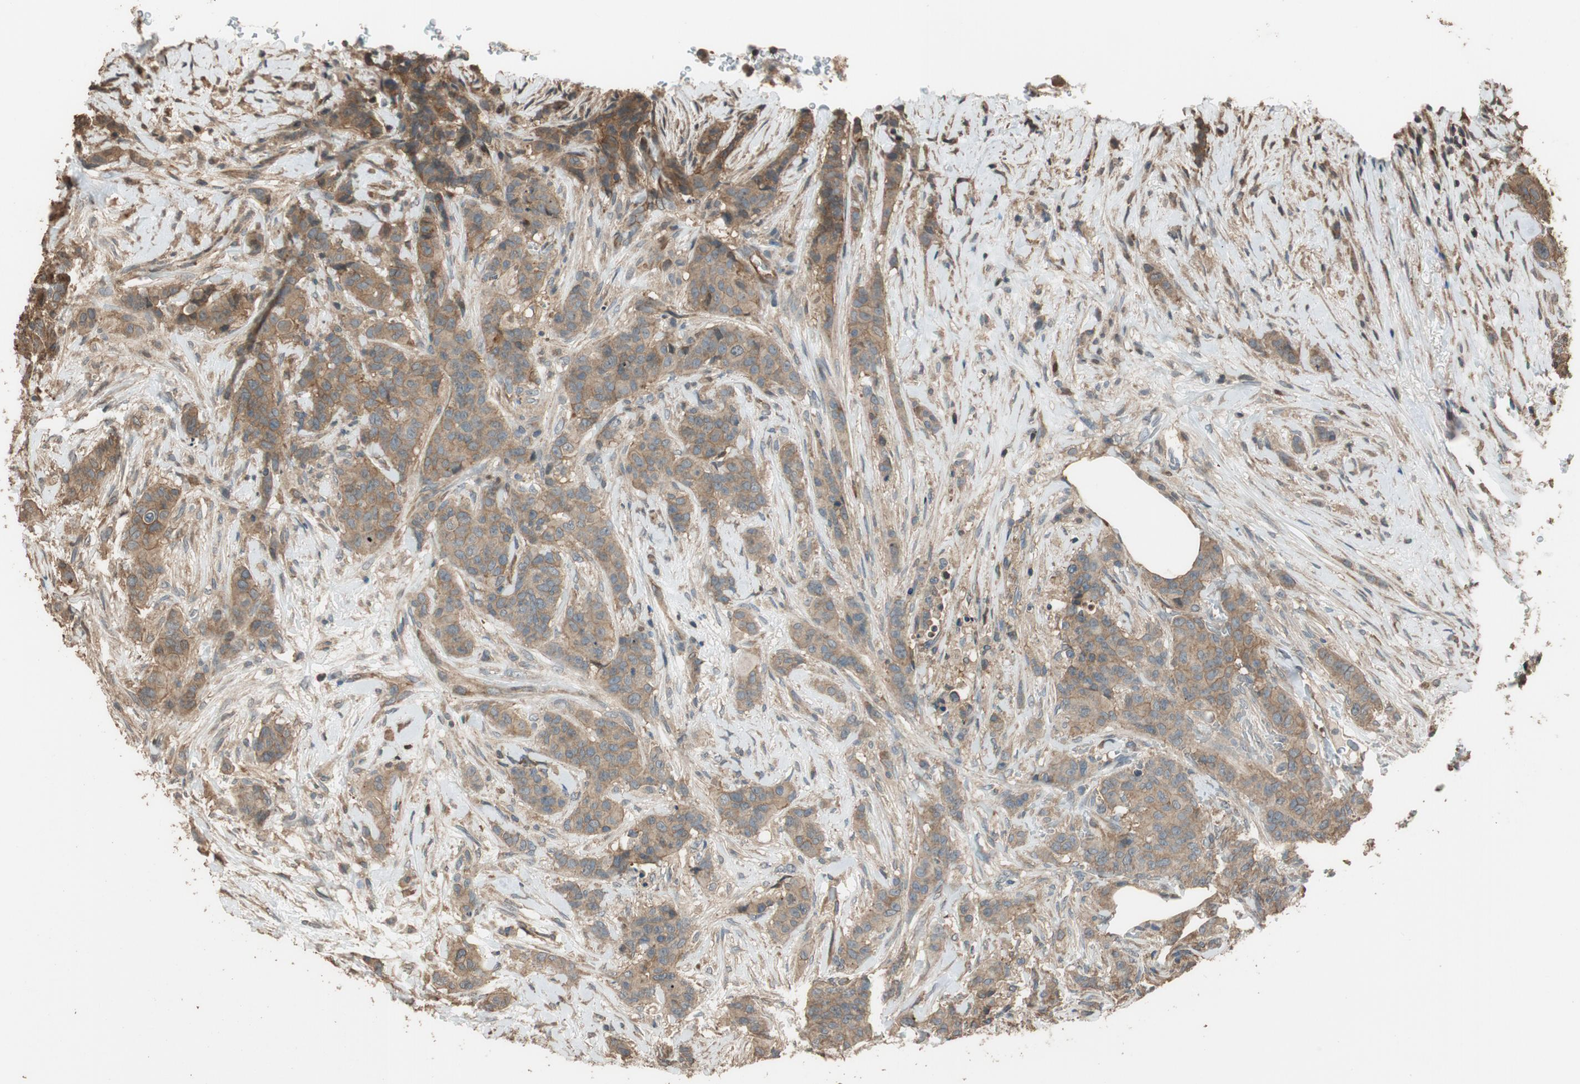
{"staining": {"intensity": "moderate", "quantity": ">75%", "location": "cytoplasmic/membranous"}, "tissue": "breast cancer", "cell_type": "Tumor cells", "image_type": "cancer", "snomed": [{"axis": "morphology", "description": "Duct carcinoma"}, {"axis": "topography", "description": "Breast"}], "caption": "A photomicrograph showing moderate cytoplasmic/membranous expression in about >75% of tumor cells in breast cancer, as visualized by brown immunohistochemical staining.", "gene": "MST1R", "patient": {"sex": "female", "age": 40}}